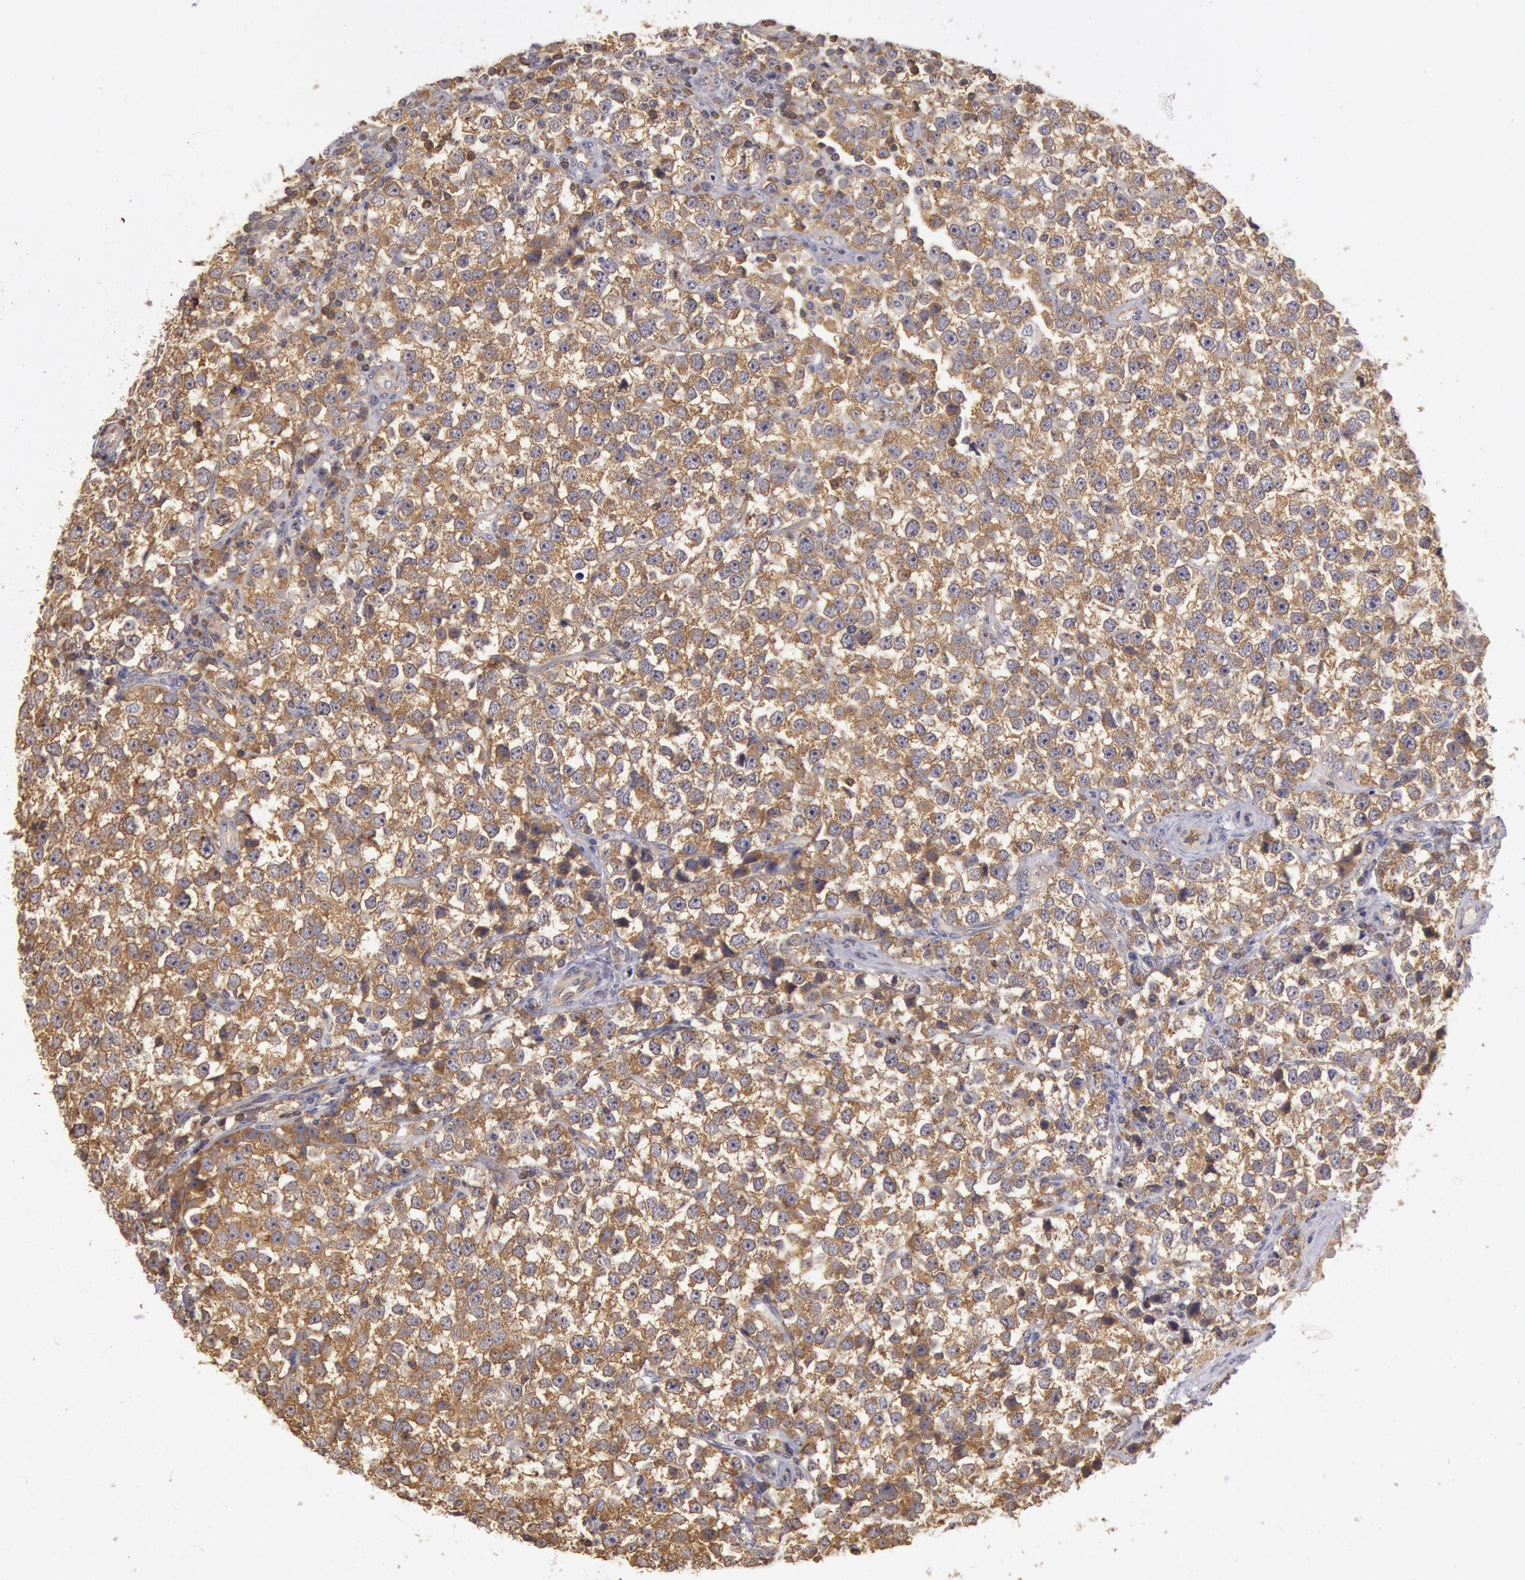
{"staining": {"intensity": "strong", "quantity": ">75%", "location": "cytoplasmic/membranous"}, "tissue": "testis cancer", "cell_type": "Tumor cells", "image_type": "cancer", "snomed": [{"axis": "morphology", "description": "Seminoma, NOS"}, {"axis": "topography", "description": "Testis"}], "caption": "Immunohistochemistry (IHC) staining of seminoma (testis), which demonstrates high levels of strong cytoplasmic/membranous positivity in about >75% of tumor cells indicating strong cytoplasmic/membranous protein expression. The staining was performed using DAB (brown) for protein detection and nuclei were counterstained in hematoxylin (blue).", "gene": "NMT2", "patient": {"sex": "male", "age": 25}}